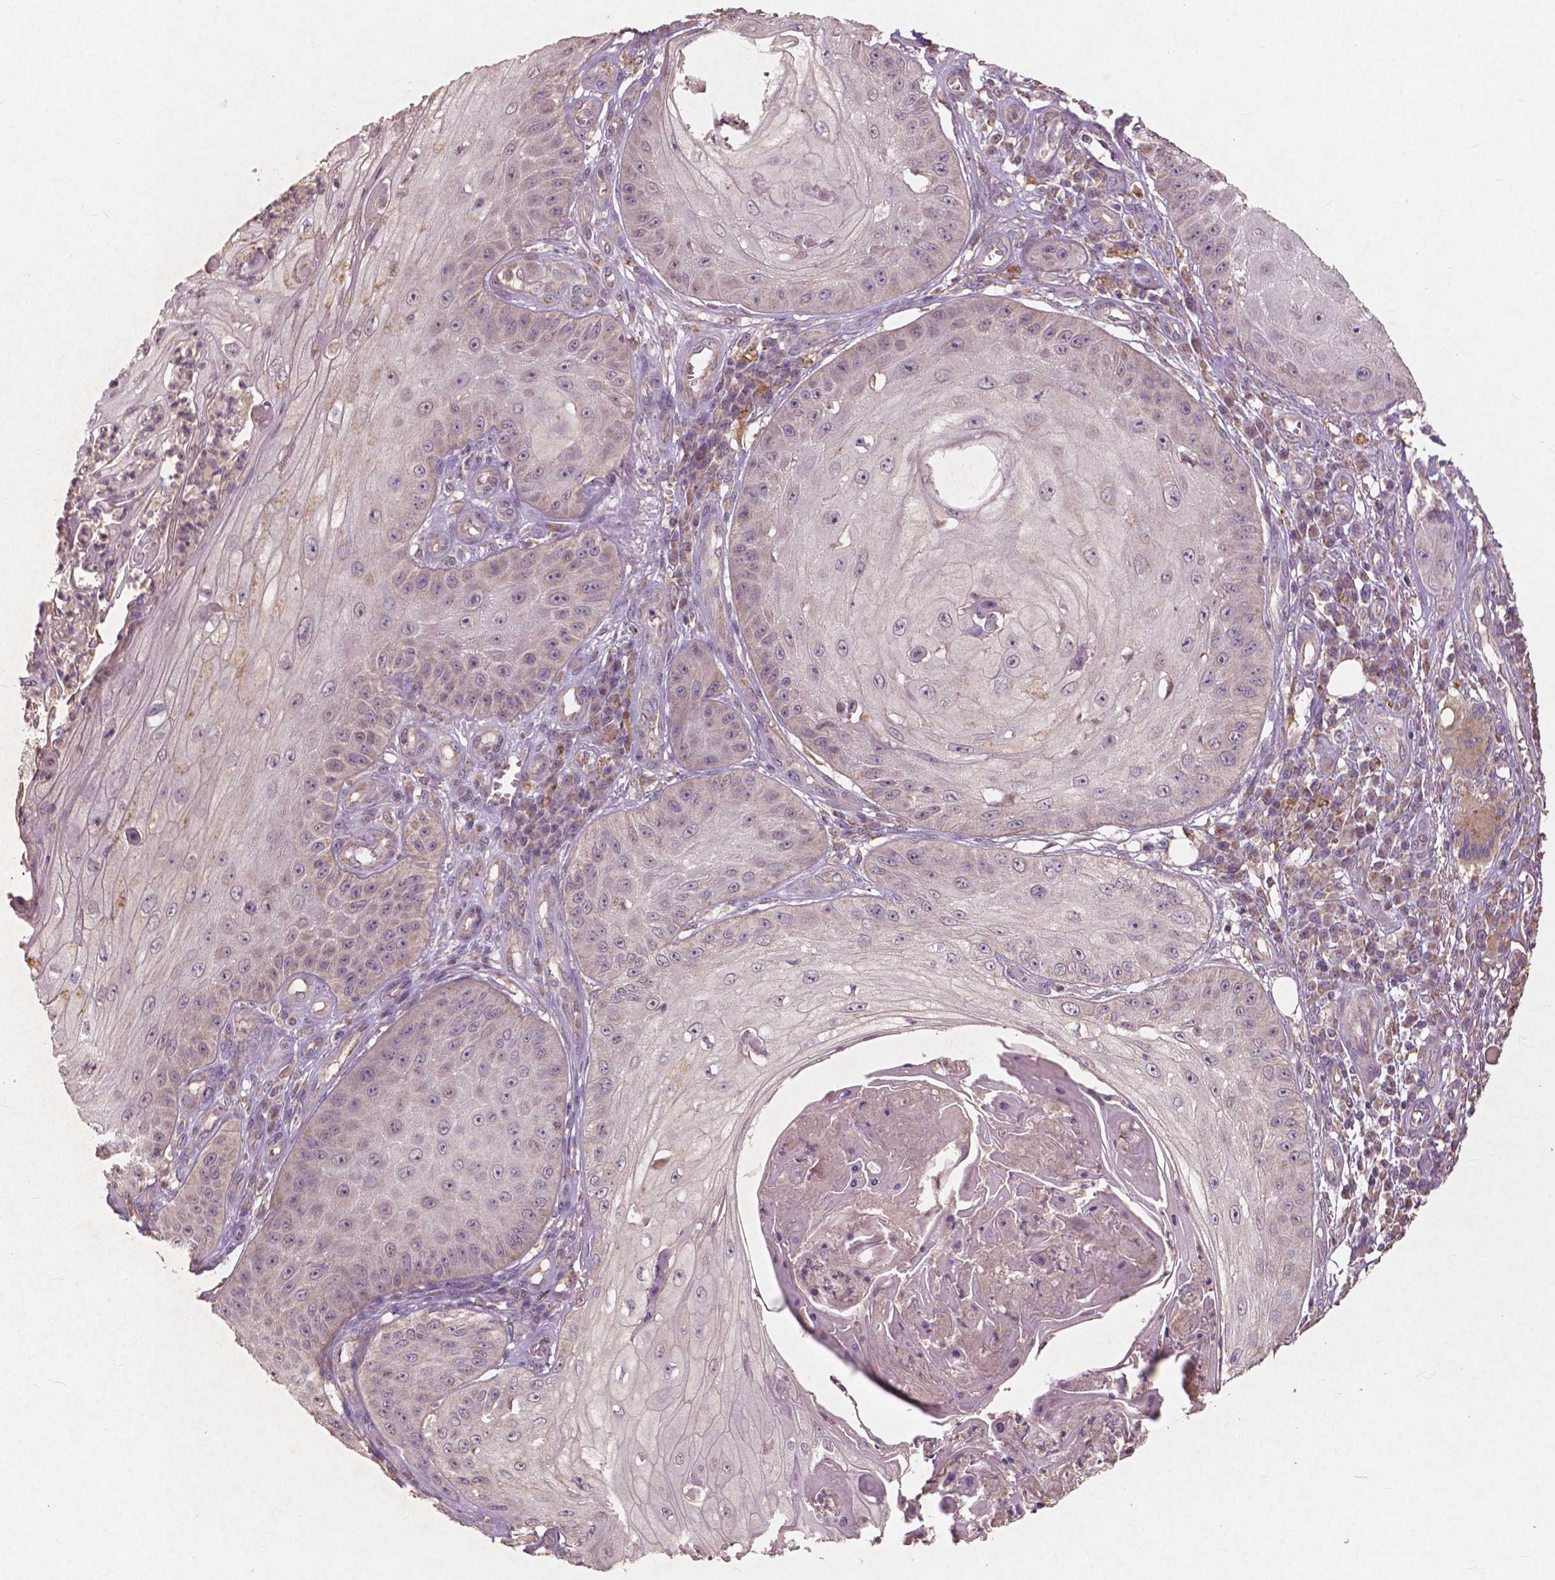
{"staining": {"intensity": "weak", "quantity": "25%-75%", "location": "cytoplasmic/membranous"}, "tissue": "skin cancer", "cell_type": "Tumor cells", "image_type": "cancer", "snomed": [{"axis": "morphology", "description": "Squamous cell carcinoma, NOS"}, {"axis": "topography", "description": "Skin"}], "caption": "Skin squamous cell carcinoma tissue exhibits weak cytoplasmic/membranous staining in about 25%-75% of tumor cells", "gene": "ST6GALNAC5", "patient": {"sex": "male", "age": 70}}